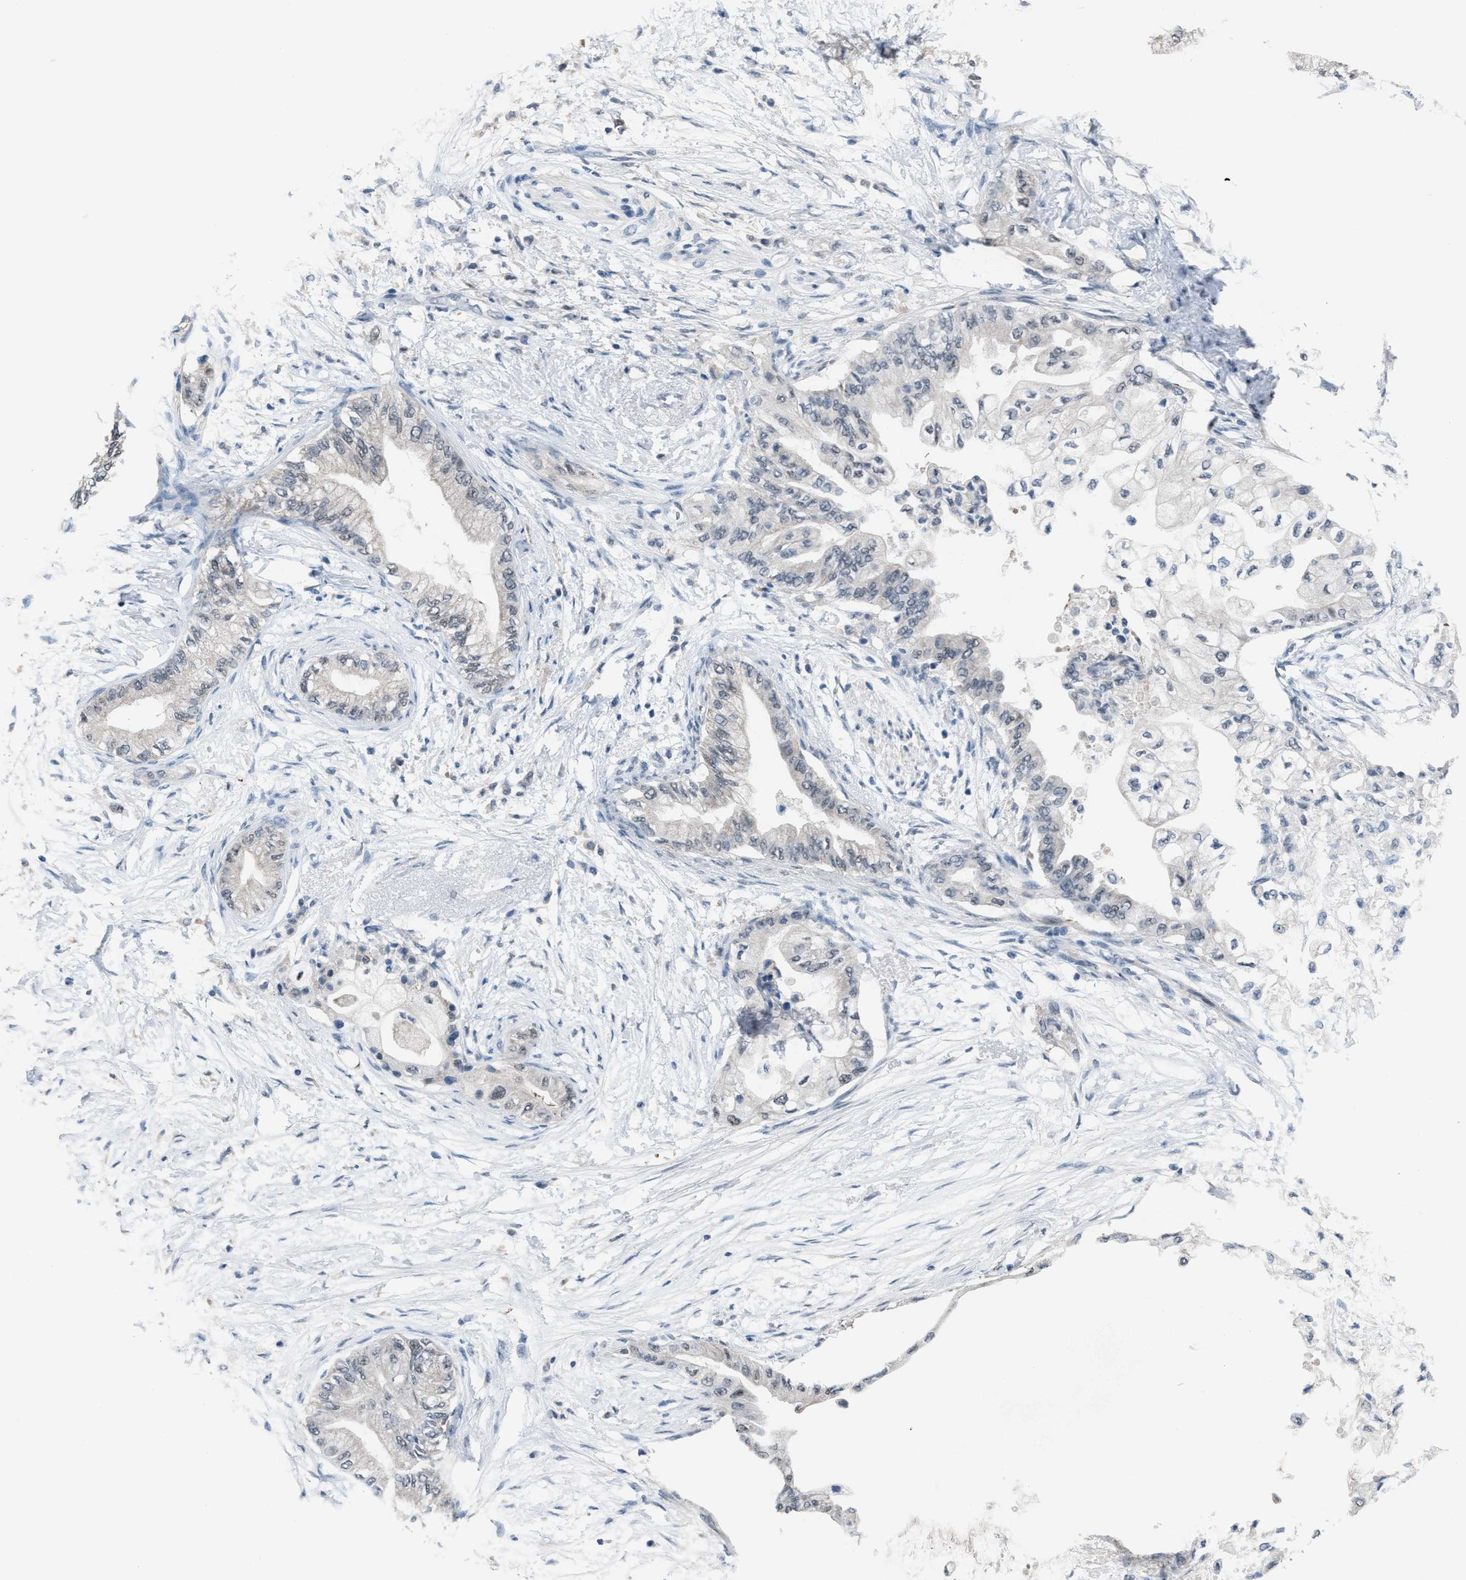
{"staining": {"intensity": "negative", "quantity": "none", "location": "none"}, "tissue": "pancreatic cancer", "cell_type": "Tumor cells", "image_type": "cancer", "snomed": [{"axis": "morphology", "description": "Normal tissue, NOS"}, {"axis": "morphology", "description": "Adenocarcinoma, NOS"}, {"axis": "topography", "description": "Pancreas"}, {"axis": "topography", "description": "Duodenum"}], "caption": "Human adenocarcinoma (pancreatic) stained for a protein using immunohistochemistry (IHC) reveals no positivity in tumor cells.", "gene": "ANAPC11", "patient": {"sex": "female", "age": 60}}